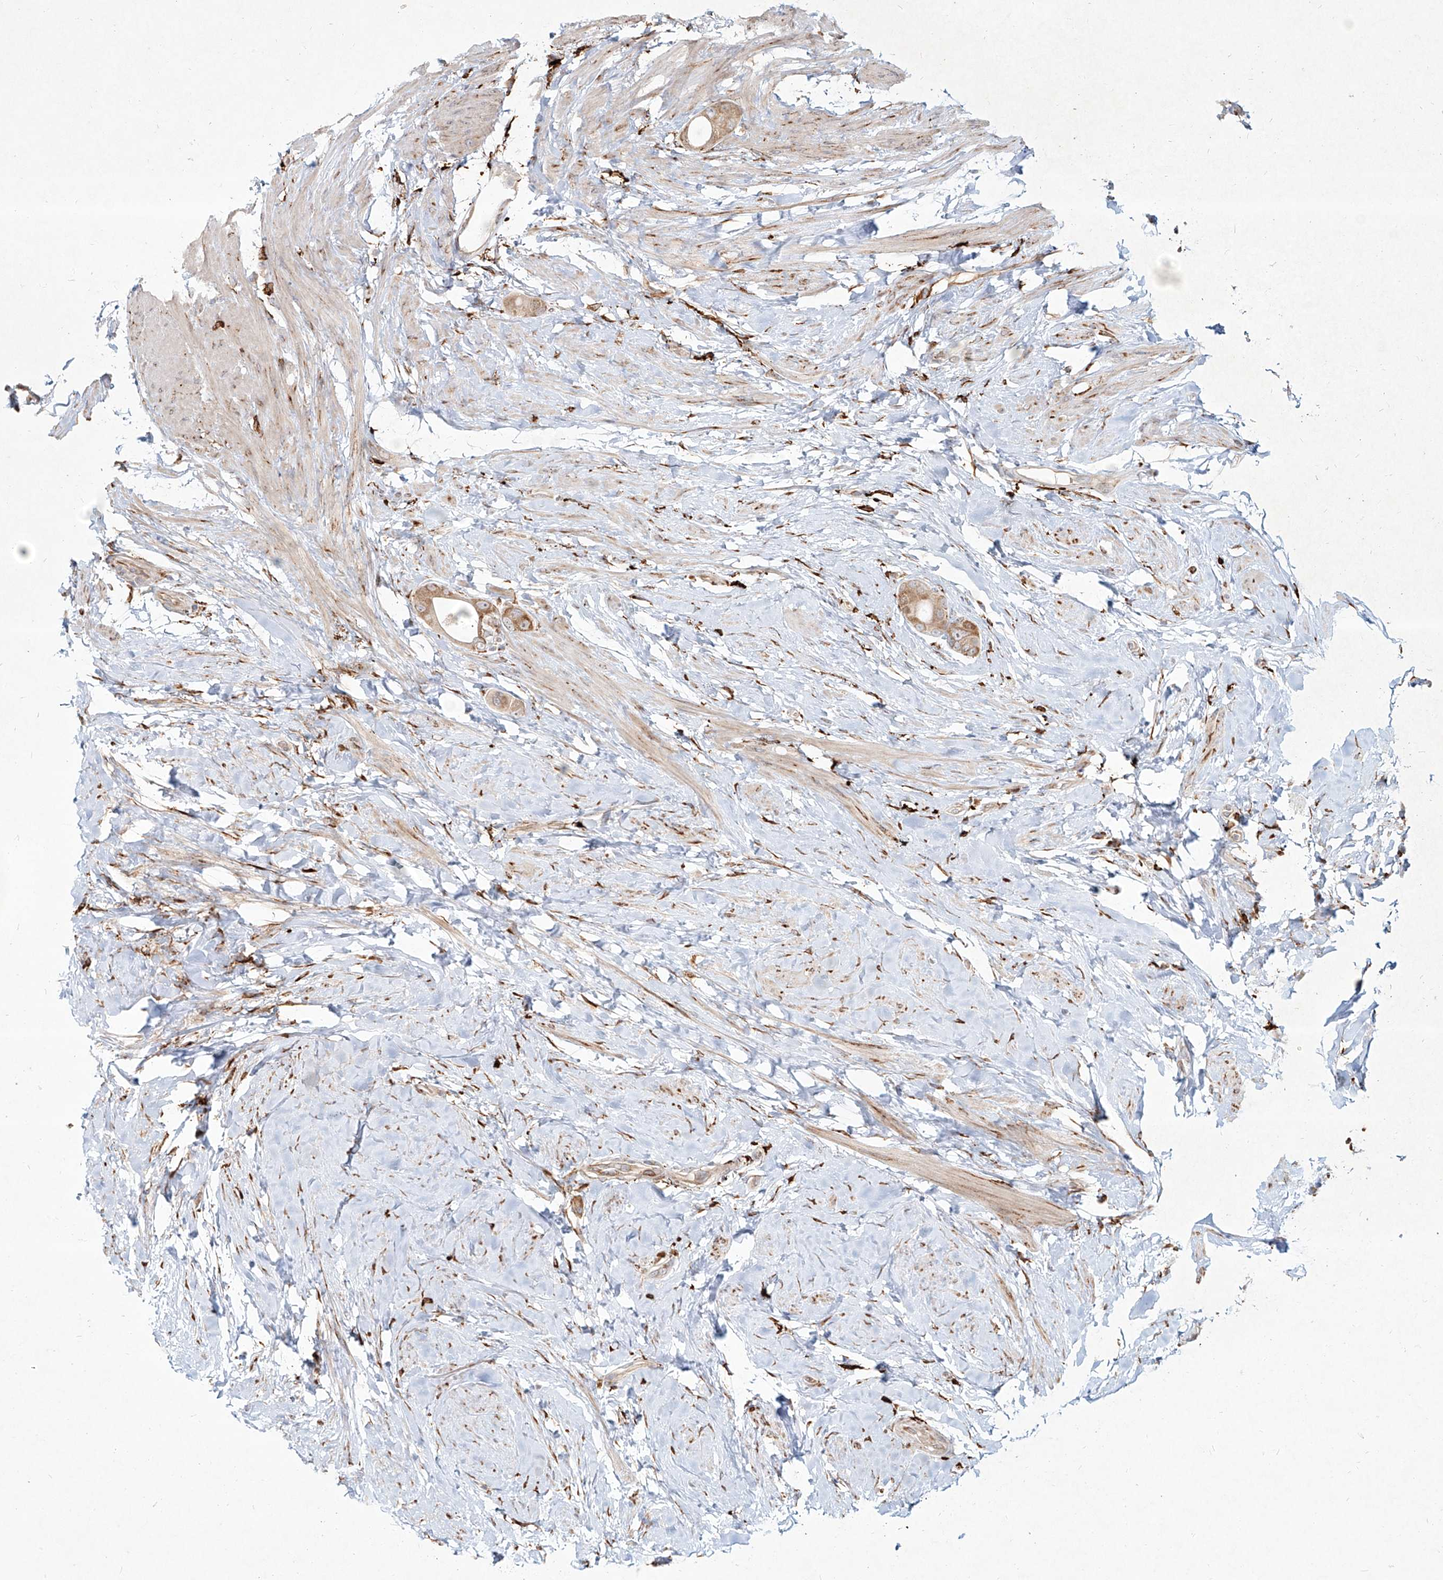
{"staining": {"intensity": "moderate", "quantity": ">75%", "location": "cytoplasmic/membranous"}, "tissue": "colorectal cancer", "cell_type": "Tumor cells", "image_type": "cancer", "snomed": [{"axis": "morphology", "description": "Adenocarcinoma, NOS"}, {"axis": "topography", "description": "Rectum"}], "caption": "Colorectal cancer stained for a protein (brown) demonstrates moderate cytoplasmic/membranous positive positivity in approximately >75% of tumor cells.", "gene": "CD209", "patient": {"sex": "male", "age": 51}}